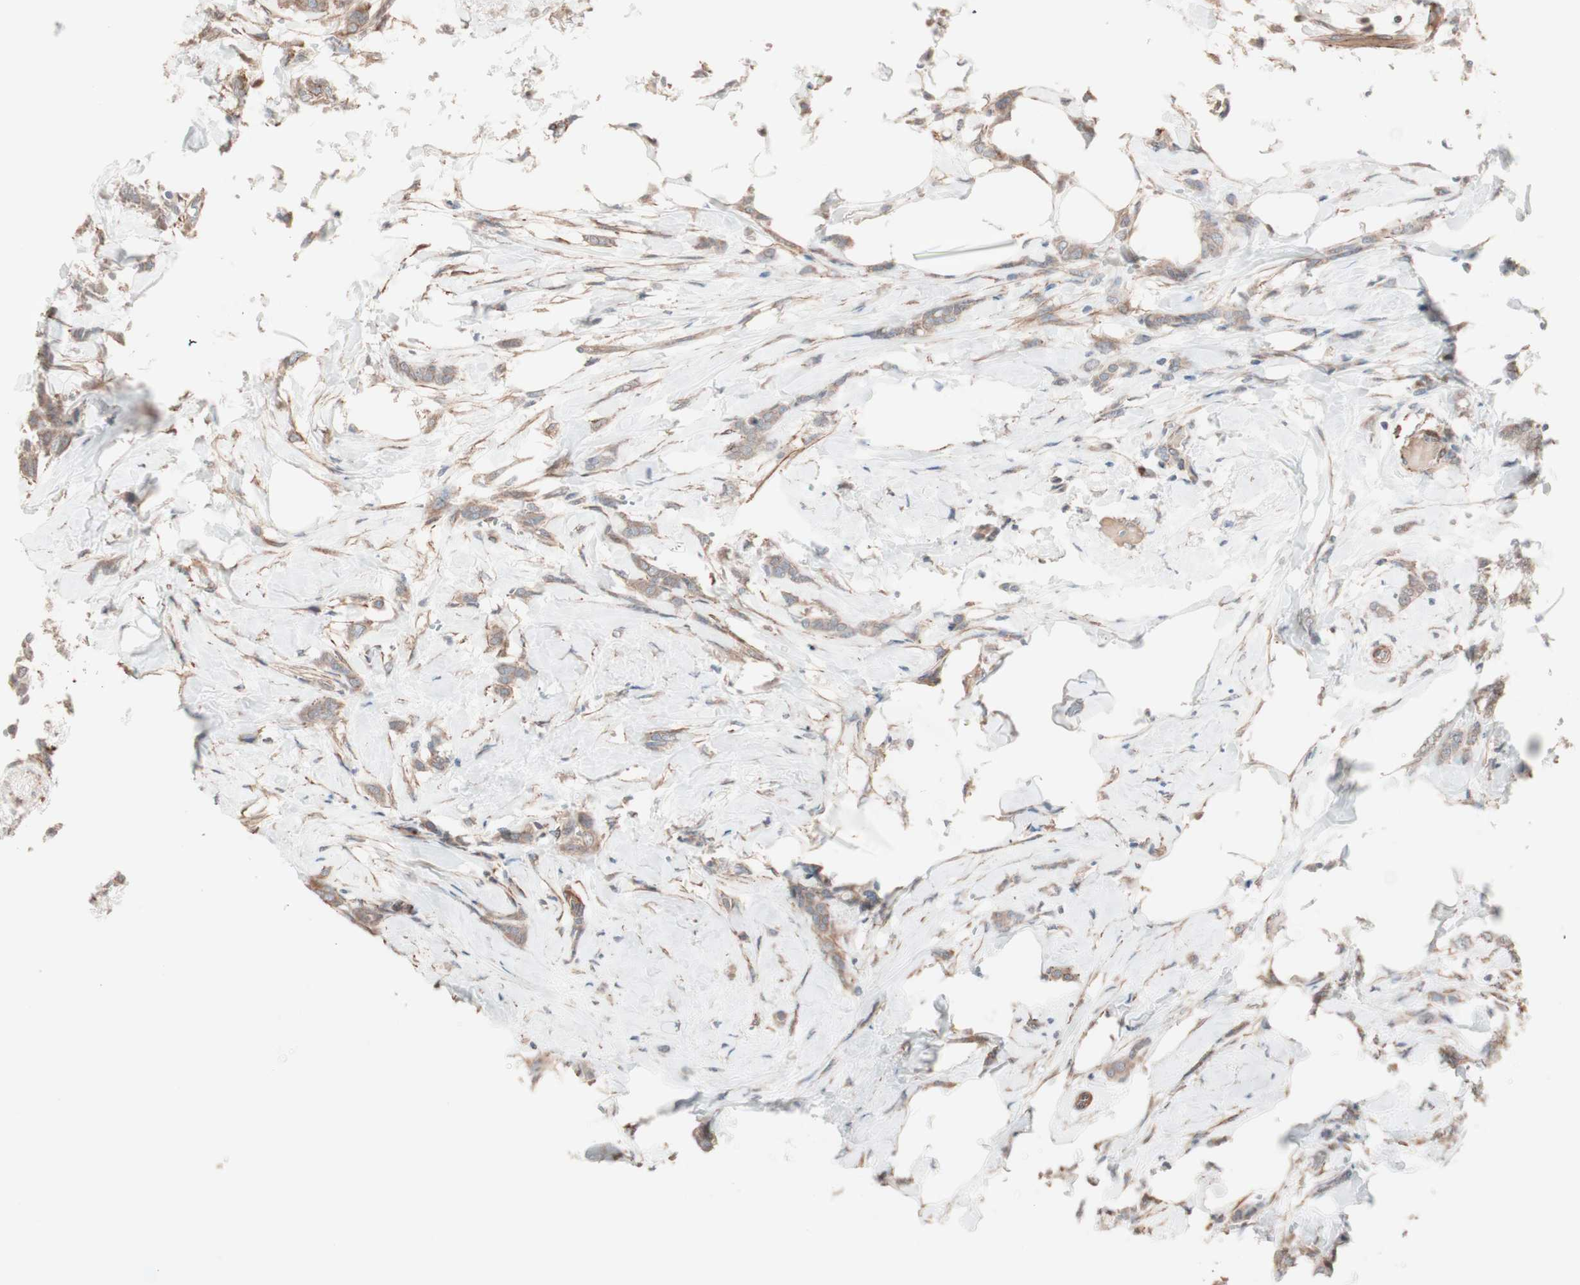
{"staining": {"intensity": "weak", "quantity": ">75%", "location": "cytoplasmic/membranous"}, "tissue": "breast cancer", "cell_type": "Tumor cells", "image_type": "cancer", "snomed": [{"axis": "morphology", "description": "Lobular carcinoma, in situ"}, {"axis": "morphology", "description": "Lobular carcinoma"}, {"axis": "topography", "description": "Breast"}], "caption": "A brown stain highlights weak cytoplasmic/membranous expression of a protein in breast cancer (lobular carcinoma) tumor cells.", "gene": "ALG5", "patient": {"sex": "female", "age": 41}}